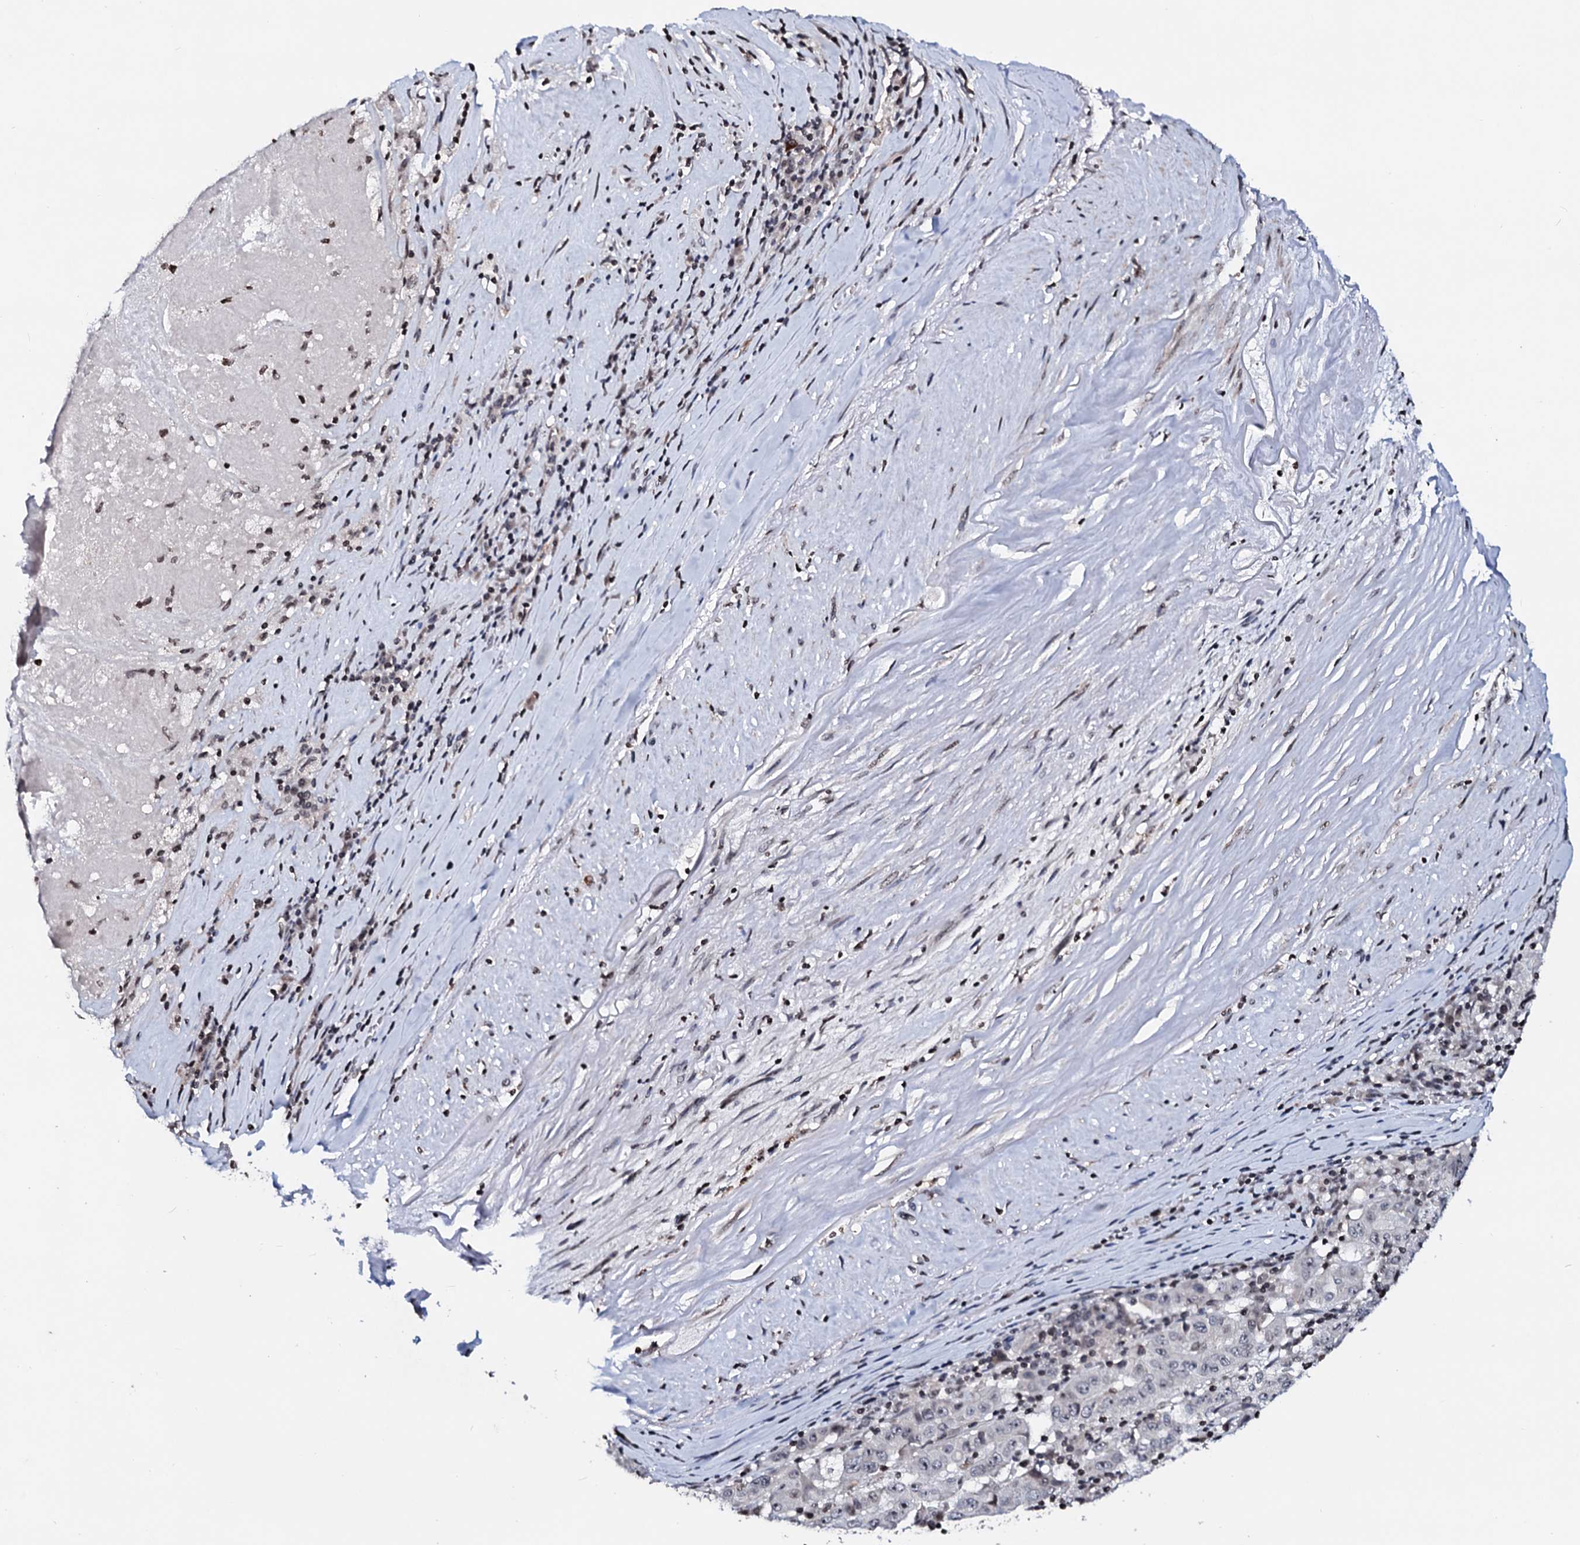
{"staining": {"intensity": "negative", "quantity": "none", "location": "none"}, "tissue": "pancreatic cancer", "cell_type": "Tumor cells", "image_type": "cancer", "snomed": [{"axis": "morphology", "description": "Adenocarcinoma, NOS"}, {"axis": "topography", "description": "Pancreas"}], "caption": "This is a micrograph of immunohistochemistry (IHC) staining of pancreatic cancer (adenocarcinoma), which shows no expression in tumor cells.", "gene": "LSM11", "patient": {"sex": "male", "age": 63}}